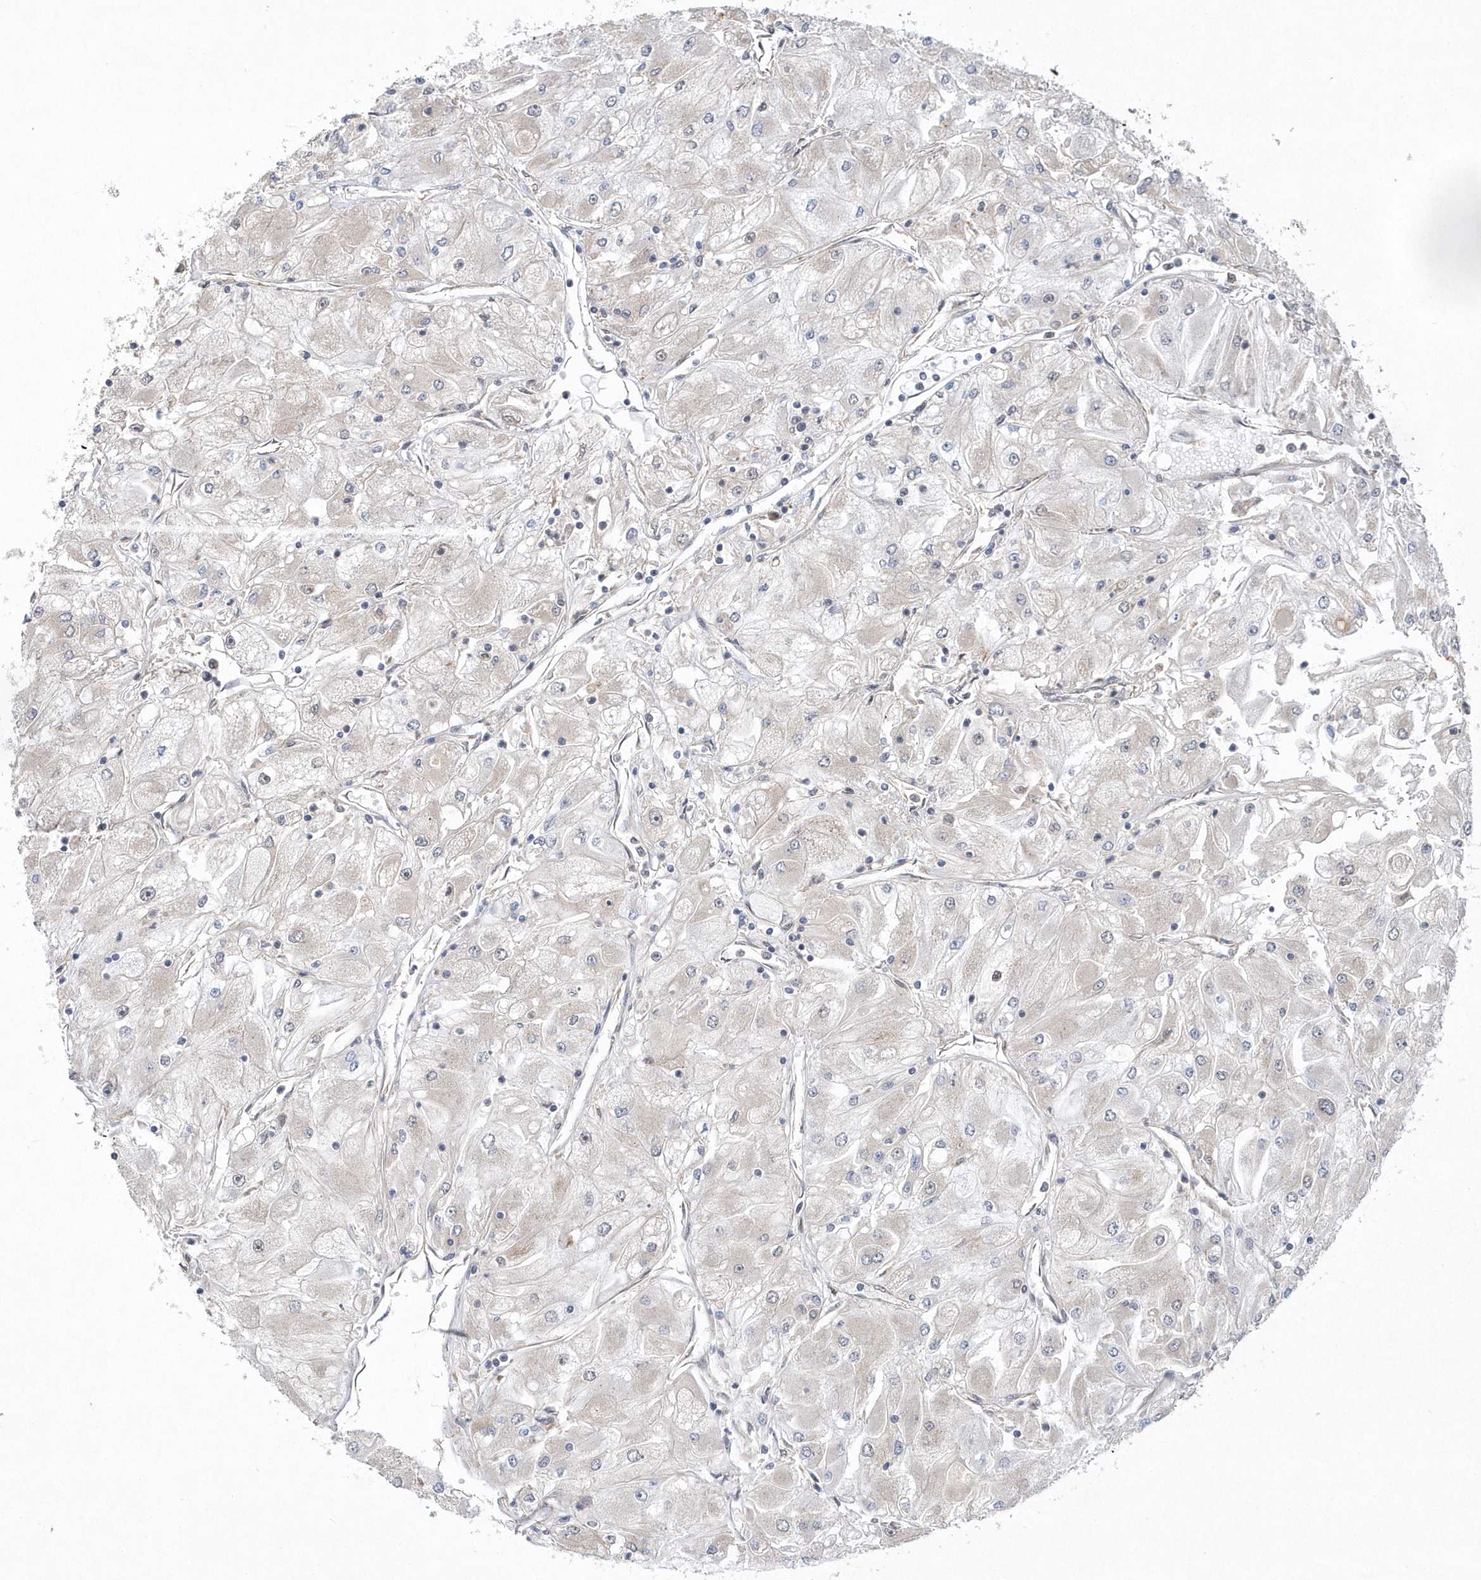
{"staining": {"intensity": "negative", "quantity": "none", "location": "none"}, "tissue": "renal cancer", "cell_type": "Tumor cells", "image_type": "cancer", "snomed": [{"axis": "morphology", "description": "Adenocarcinoma, NOS"}, {"axis": "topography", "description": "Kidney"}], "caption": "An immunohistochemistry (IHC) histopathology image of renal adenocarcinoma is shown. There is no staining in tumor cells of renal adenocarcinoma. (DAB (3,3'-diaminobenzidine) immunohistochemistry visualized using brightfield microscopy, high magnification).", "gene": "MXI1", "patient": {"sex": "male", "age": 80}}